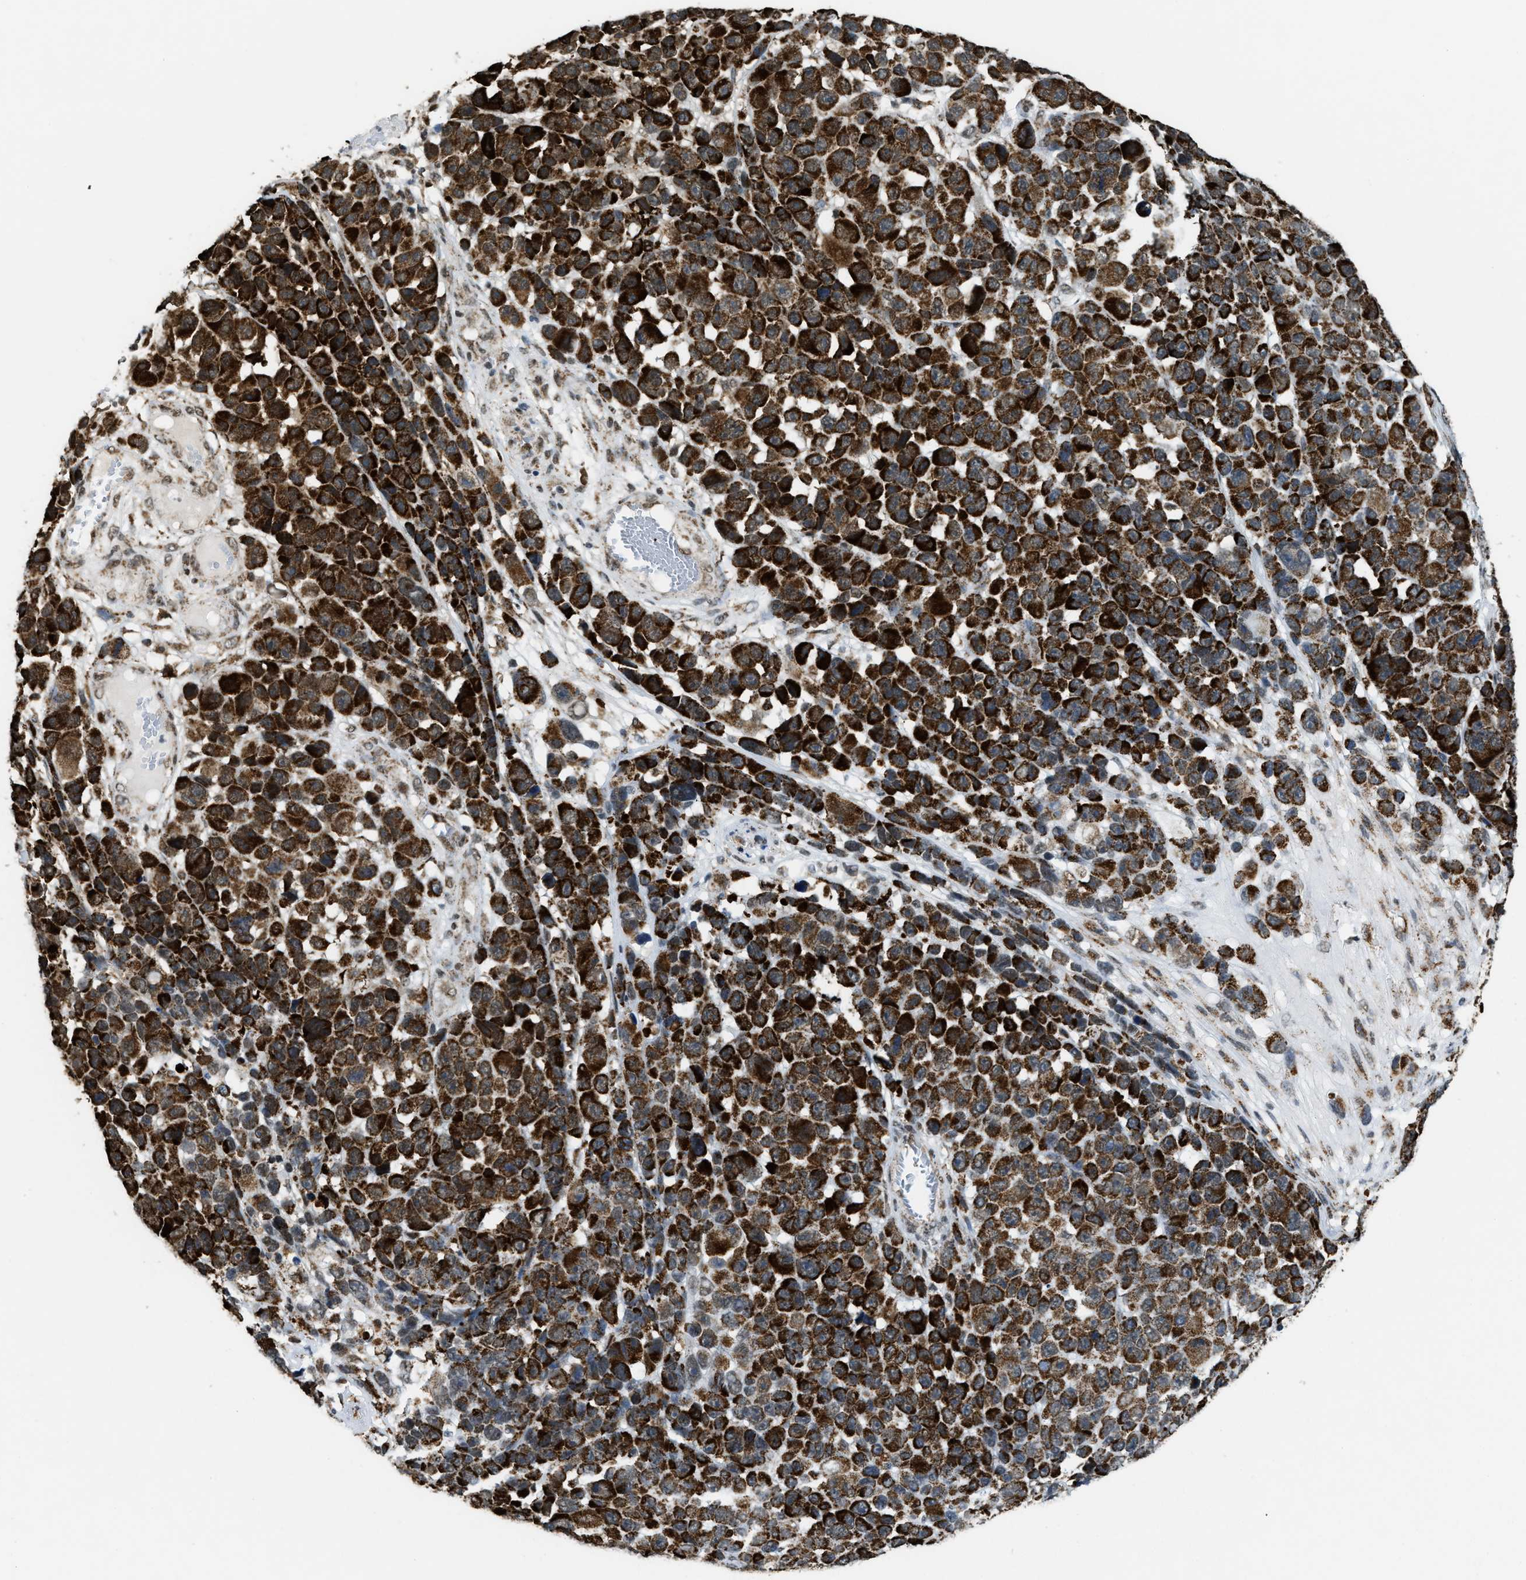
{"staining": {"intensity": "strong", "quantity": ">75%", "location": "cytoplasmic/membranous"}, "tissue": "melanoma", "cell_type": "Tumor cells", "image_type": "cancer", "snomed": [{"axis": "morphology", "description": "Malignant melanoma, NOS"}, {"axis": "topography", "description": "Skin"}], "caption": "Protein staining of melanoma tissue displays strong cytoplasmic/membranous expression in about >75% of tumor cells.", "gene": "HIBADH", "patient": {"sex": "male", "age": 53}}